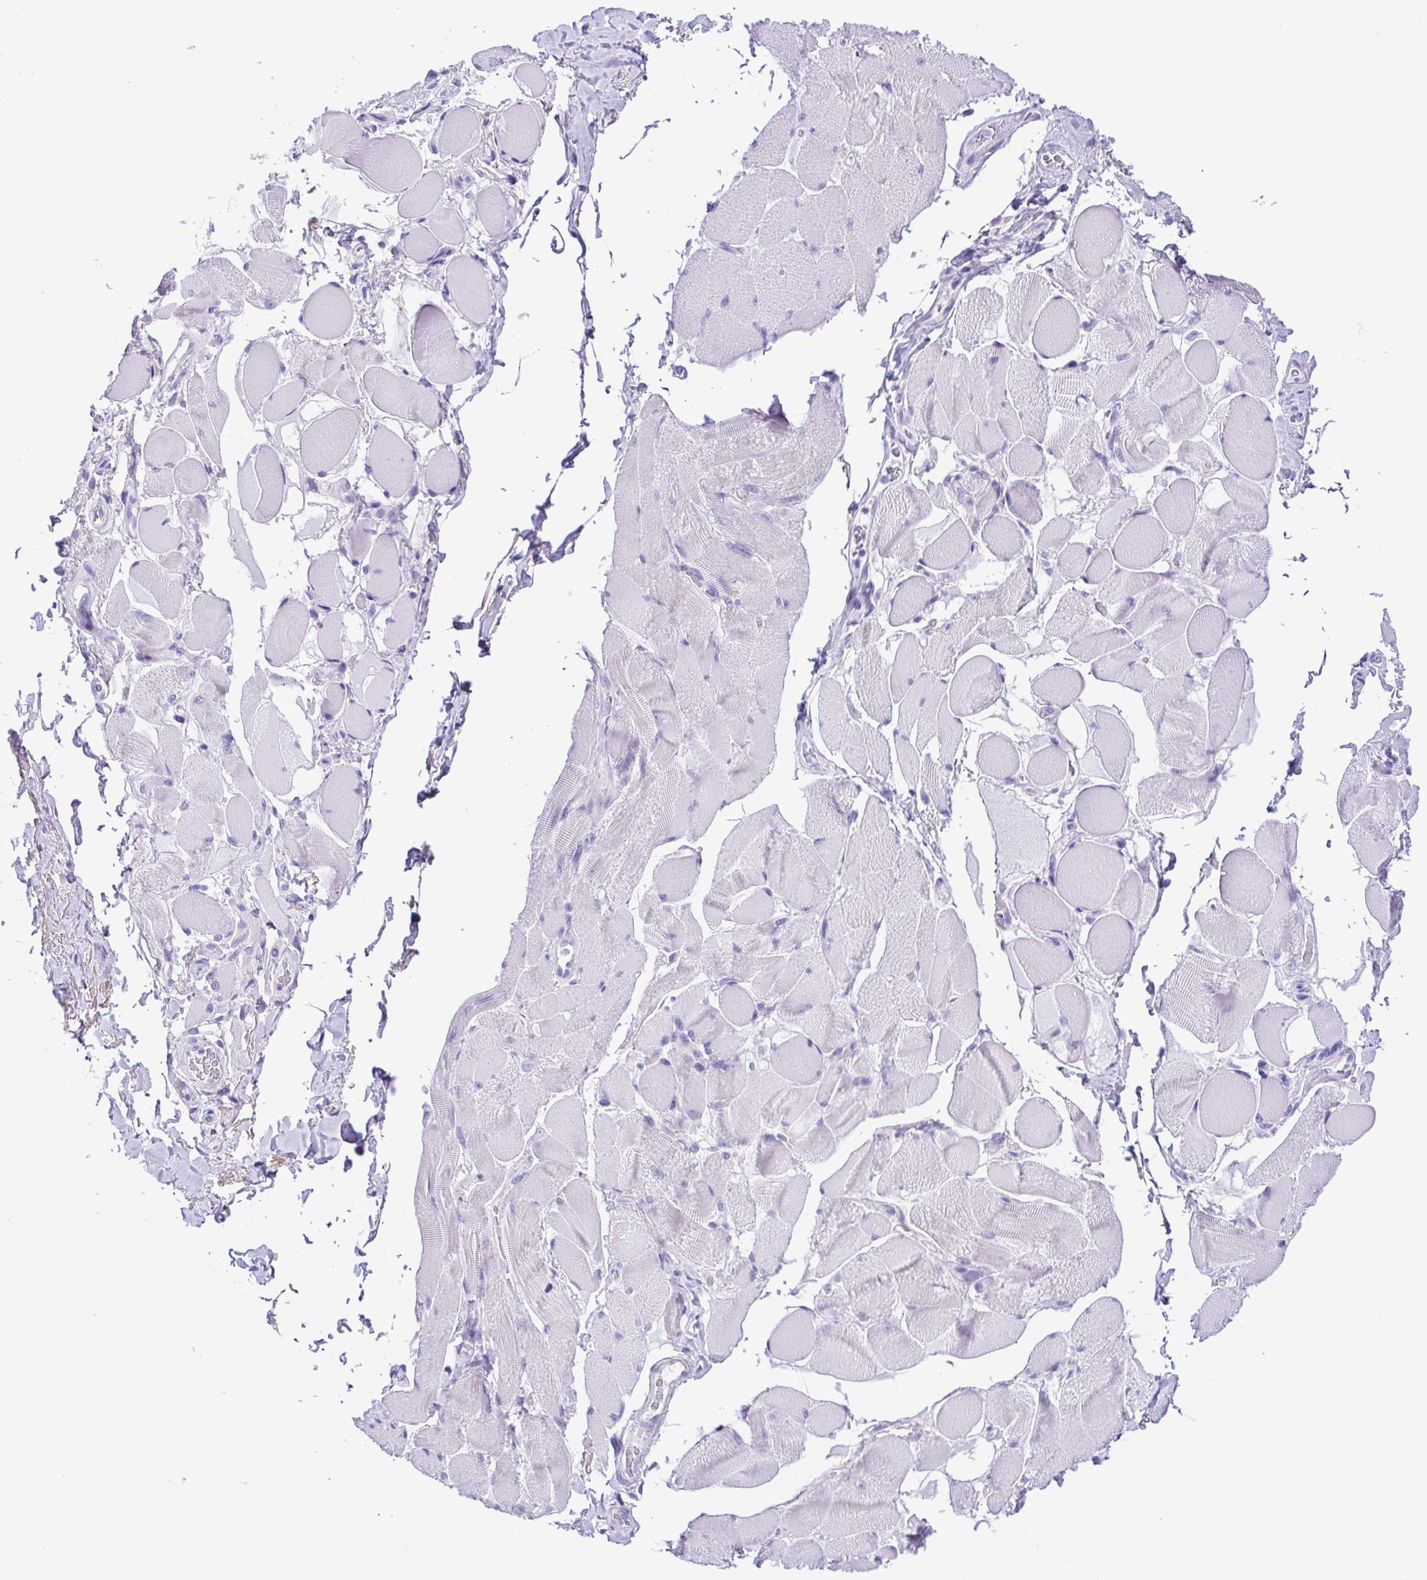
{"staining": {"intensity": "negative", "quantity": "none", "location": "none"}, "tissue": "skeletal muscle", "cell_type": "Myocytes", "image_type": "normal", "snomed": [{"axis": "morphology", "description": "Normal tissue, NOS"}, {"axis": "topography", "description": "Skeletal muscle"}, {"axis": "topography", "description": "Anal"}, {"axis": "topography", "description": "Peripheral nerve tissue"}], "caption": "Protein analysis of normal skeletal muscle shows no significant staining in myocytes. The staining was performed using DAB (3,3'-diaminobenzidine) to visualize the protein expression in brown, while the nuclei were stained in blue with hematoxylin (Magnification: 20x).", "gene": "PAK3", "patient": {"sex": "male", "age": 53}}